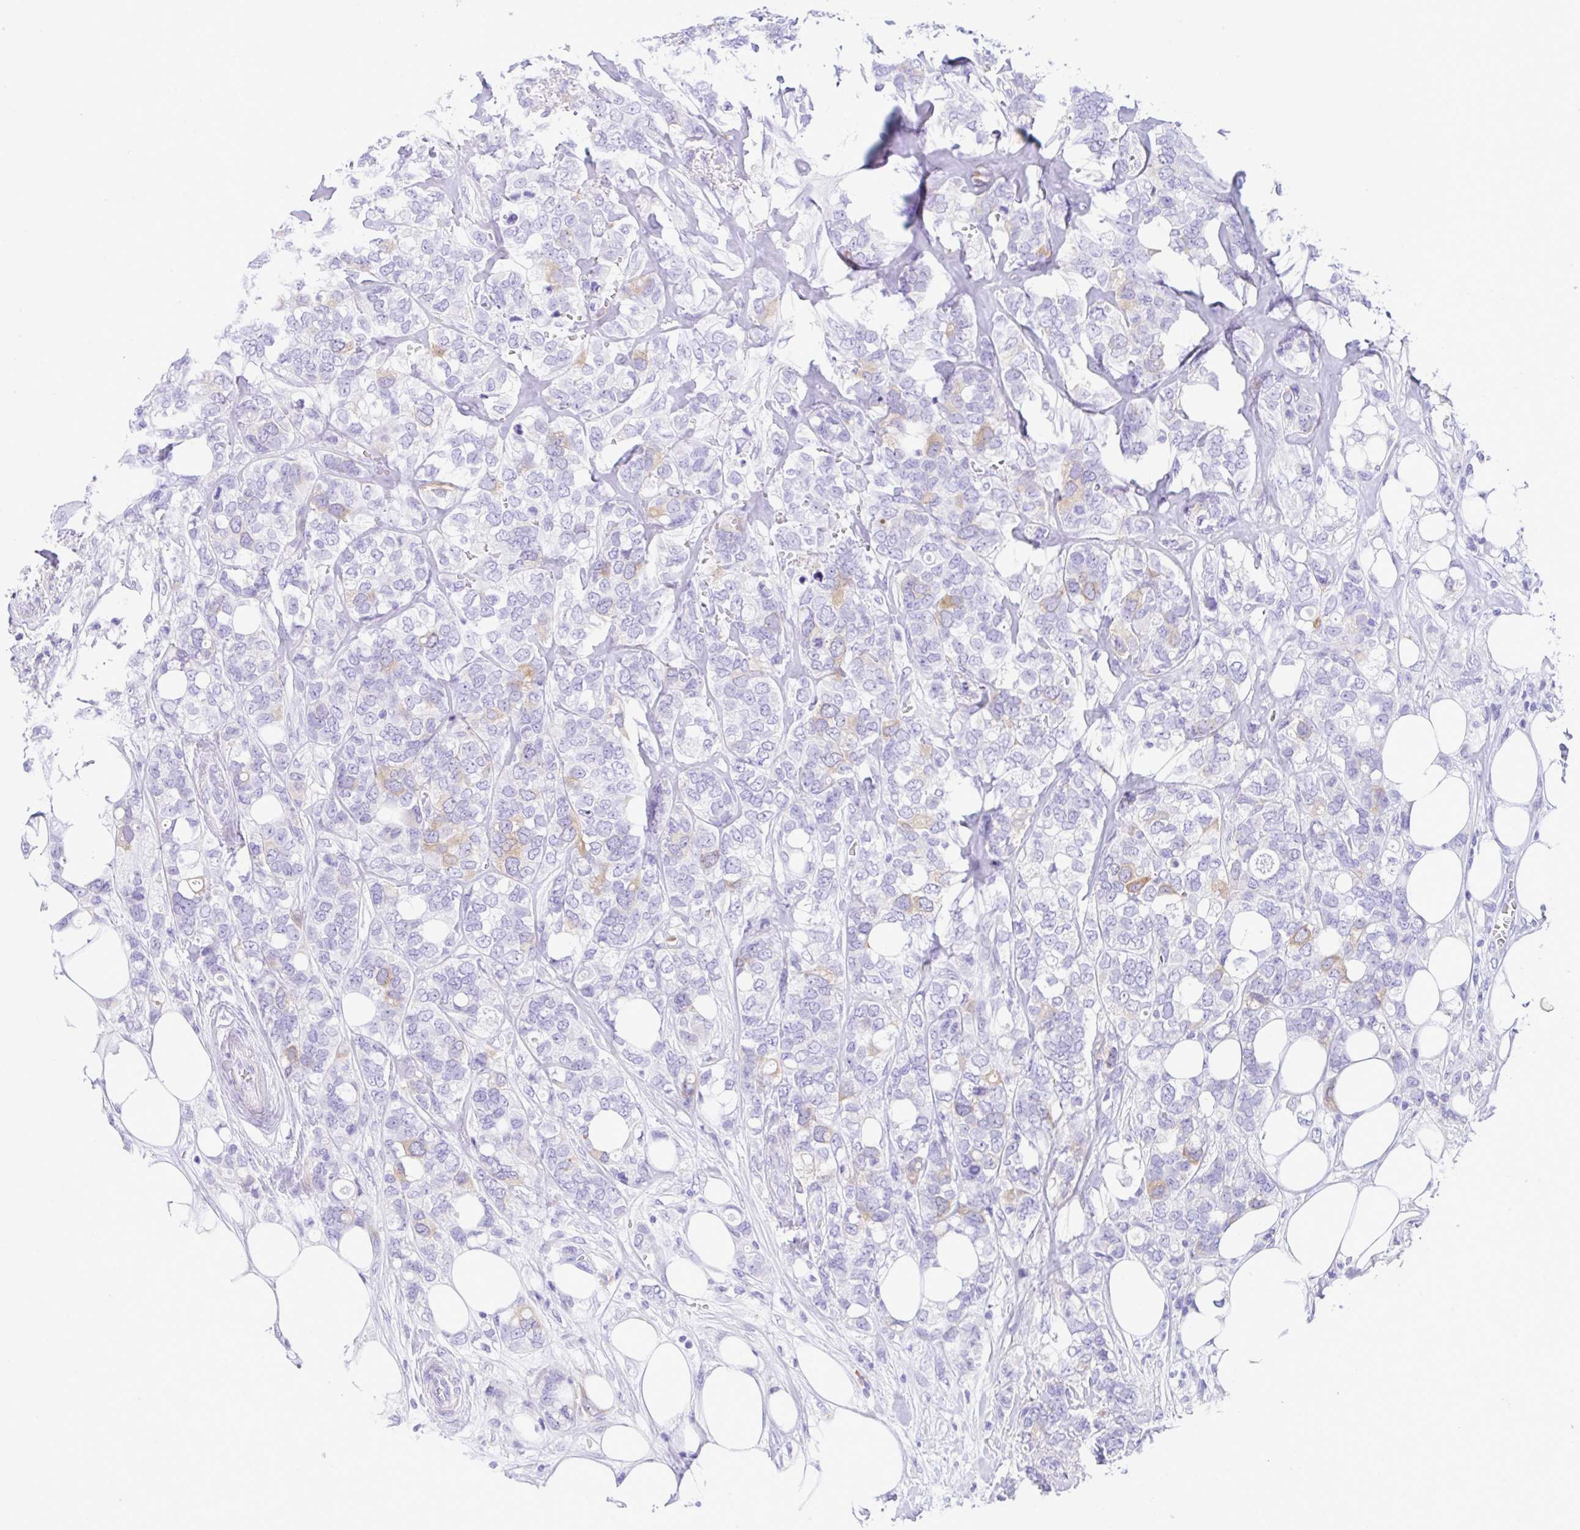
{"staining": {"intensity": "weak", "quantity": "<25%", "location": "cytoplasmic/membranous"}, "tissue": "breast cancer", "cell_type": "Tumor cells", "image_type": "cancer", "snomed": [{"axis": "morphology", "description": "Lobular carcinoma"}, {"axis": "topography", "description": "Breast"}], "caption": "Human lobular carcinoma (breast) stained for a protein using immunohistochemistry (IHC) shows no staining in tumor cells.", "gene": "RRM2", "patient": {"sex": "female", "age": 91}}